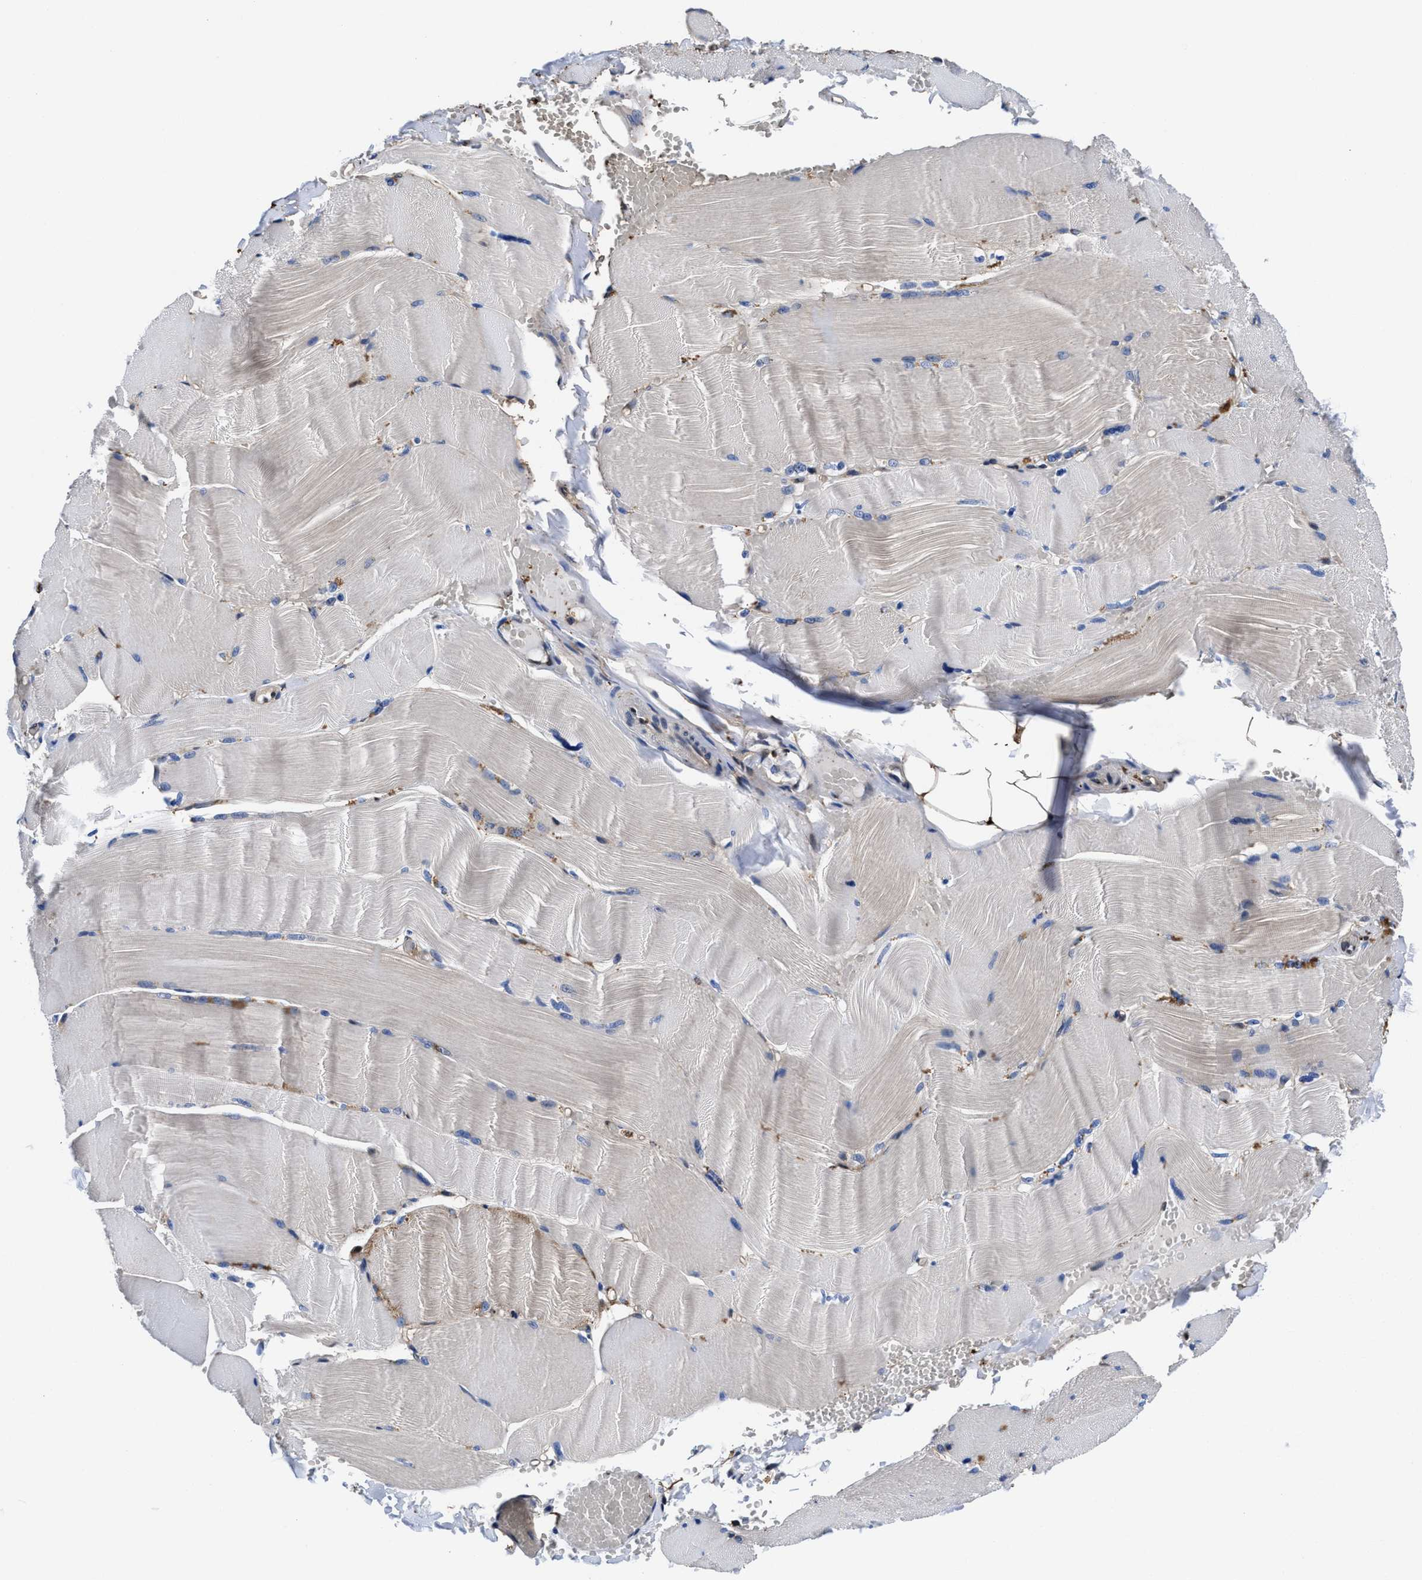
{"staining": {"intensity": "weak", "quantity": "<25%", "location": "cytoplasmic/membranous"}, "tissue": "skeletal muscle", "cell_type": "Myocytes", "image_type": "normal", "snomed": [{"axis": "morphology", "description": "Normal tissue, NOS"}, {"axis": "topography", "description": "Skin"}, {"axis": "topography", "description": "Skeletal muscle"}], "caption": "IHC of normal human skeletal muscle demonstrates no staining in myocytes. (DAB IHC, high magnification).", "gene": "ACLY", "patient": {"sex": "male", "age": 83}}